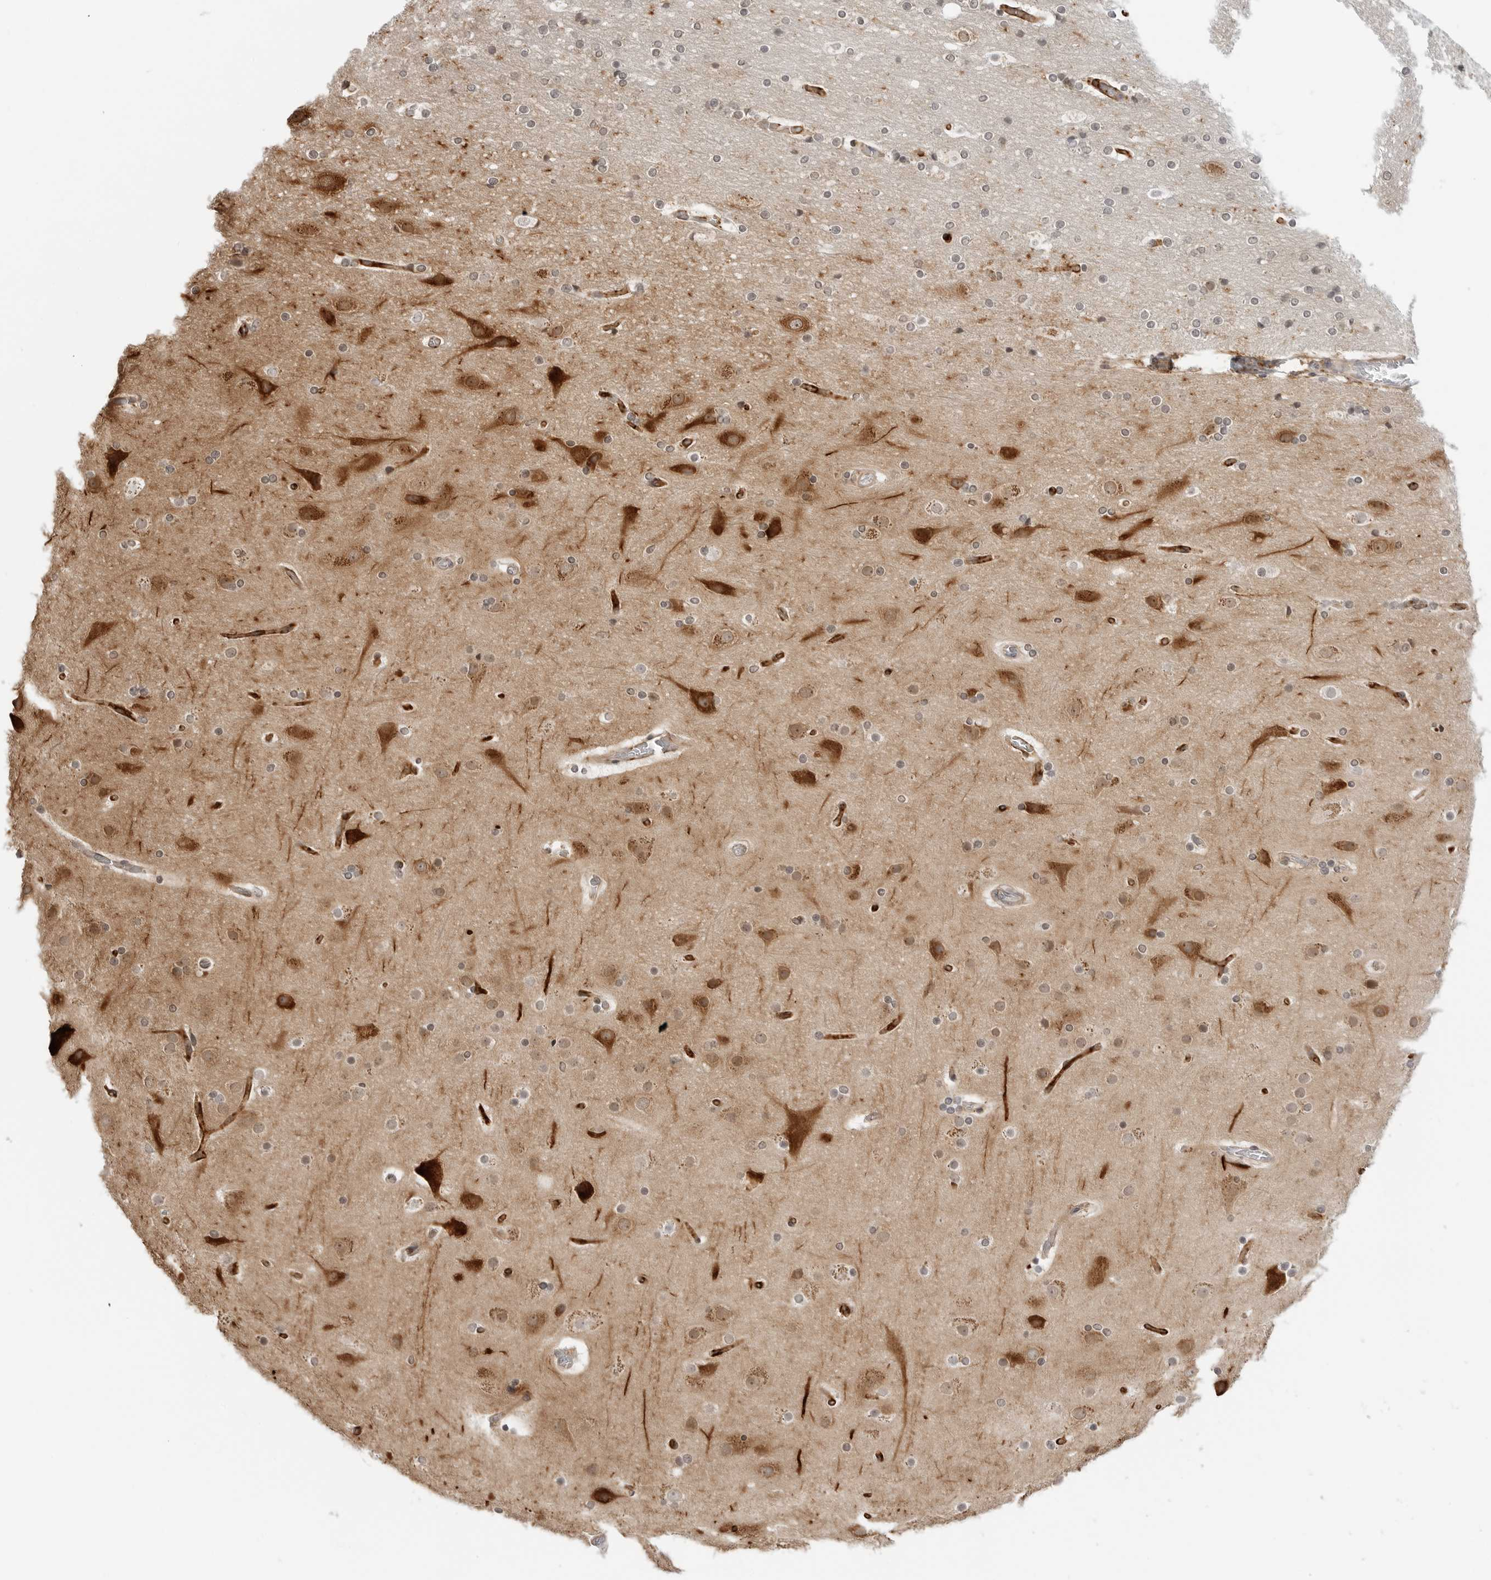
{"staining": {"intensity": "weak", "quantity": "25%-75%", "location": "cytoplasmic/membranous"}, "tissue": "cerebral cortex", "cell_type": "Endothelial cells", "image_type": "normal", "snomed": [{"axis": "morphology", "description": "Normal tissue, NOS"}, {"axis": "topography", "description": "Cerebral cortex"}], "caption": "Protein expression analysis of normal human cerebral cortex reveals weak cytoplasmic/membranous staining in about 25%-75% of endothelial cells. The protein is stained brown, and the nuclei are stained in blue (DAB IHC with brightfield microscopy, high magnification).", "gene": "STXBP3", "patient": {"sex": "male", "age": 57}}